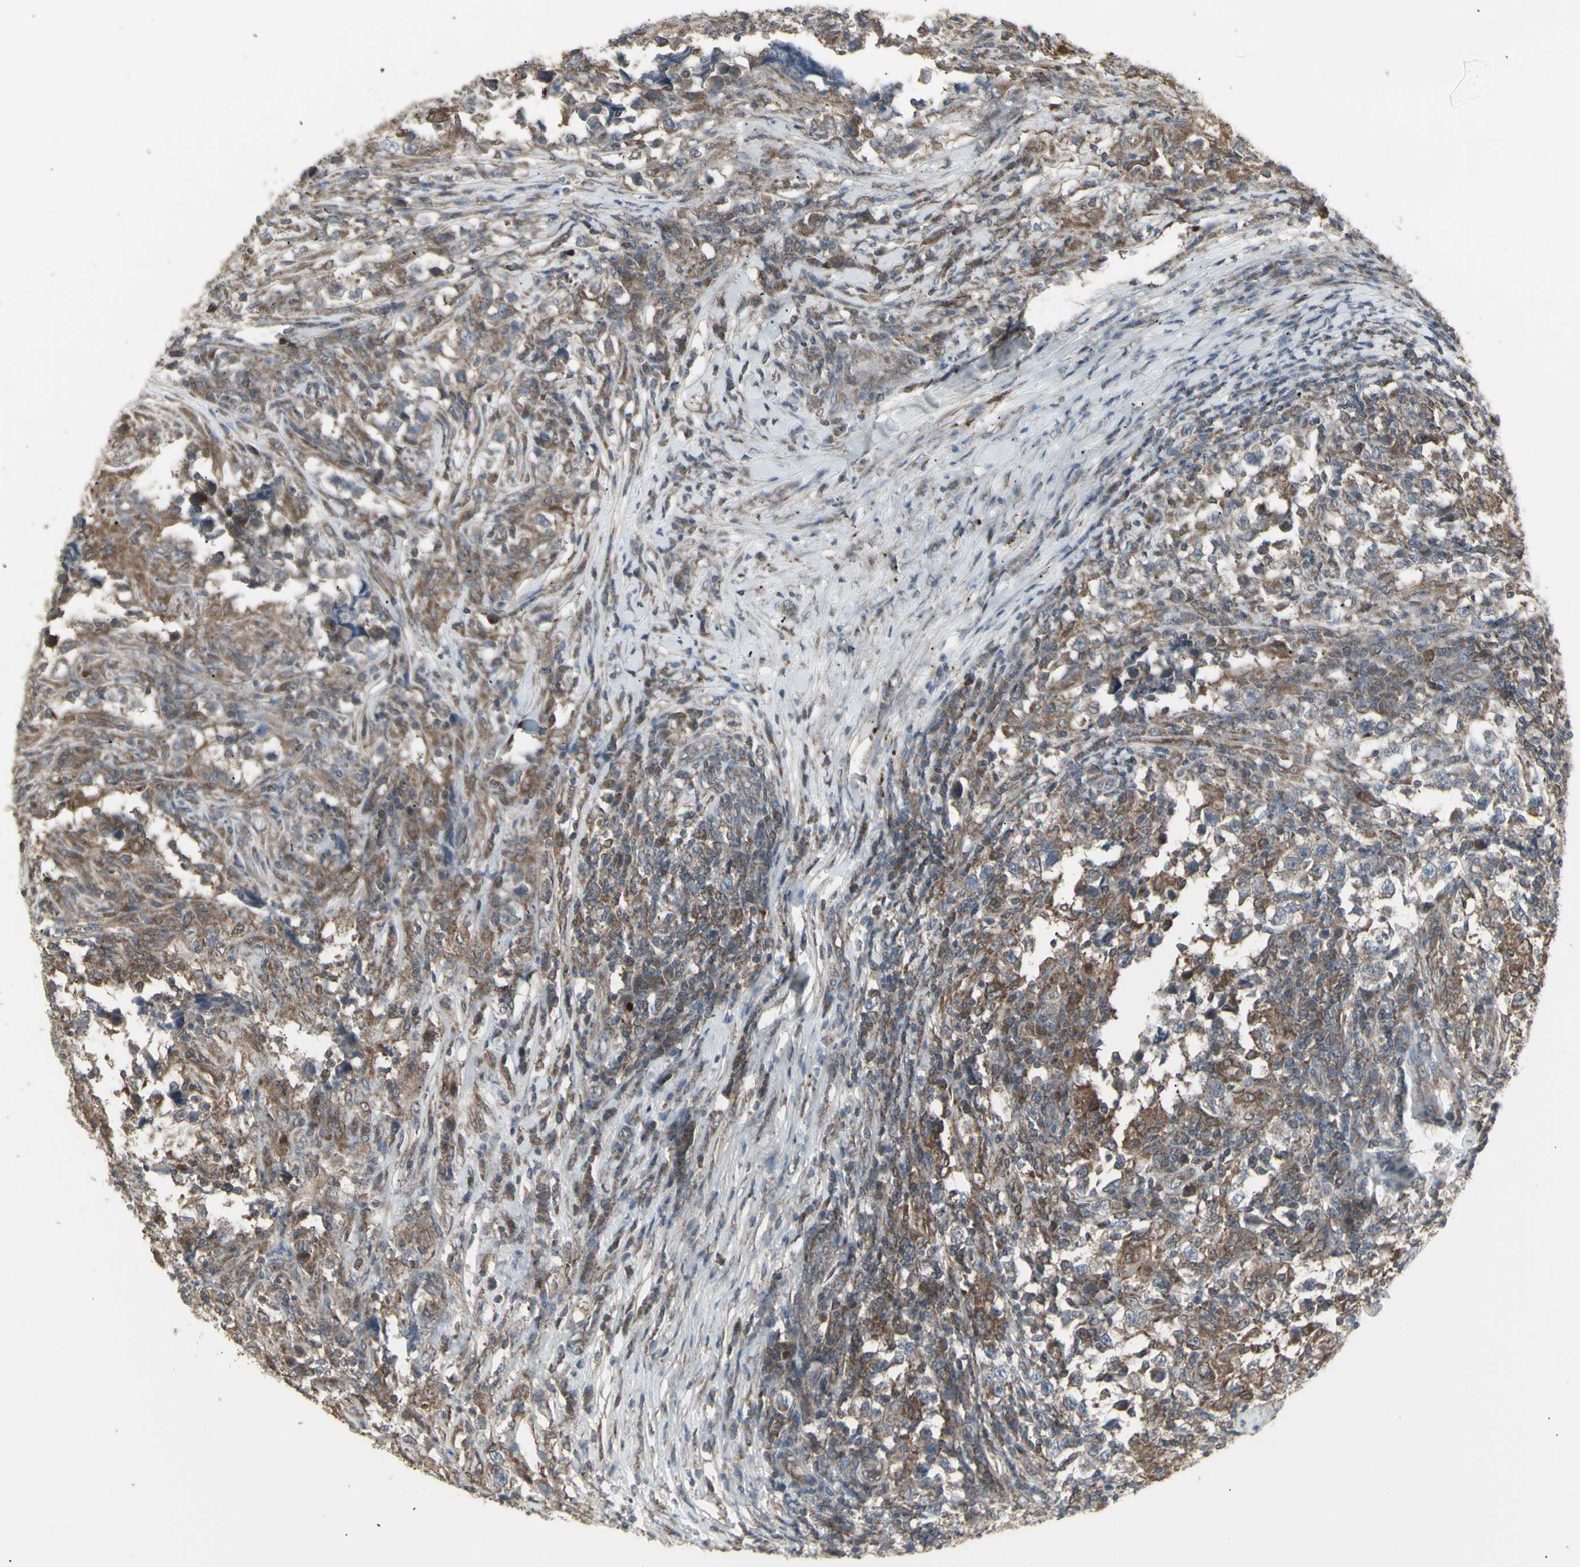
{"staining": {"intensity": "moderate", "quantity": ">75%", "location": "cytoplasmic/membranous"}, "tissue": "testis cancer", "cell_type": "Tumor cells", "image_type": "cancer", "snomed": [{"axis": "morphology", "description": "Carcinoma, Embryonal, NOS"}, {"axis": "topography", "description": "Testis"}], "caption": "Immunohistochemistry (IHC) histopathology image of neoplastic tissue: testis cancer (embryonal carcinoma) stained using IHC demonstrates medium levels of moderate protein expression localized specifically in the cytoplasmic/membranous of tumor cells, appearing as a cytoplasmic/membranous brown color.", "gene": "RNASEL", "patient": {"sex": "male", "age": 21}}